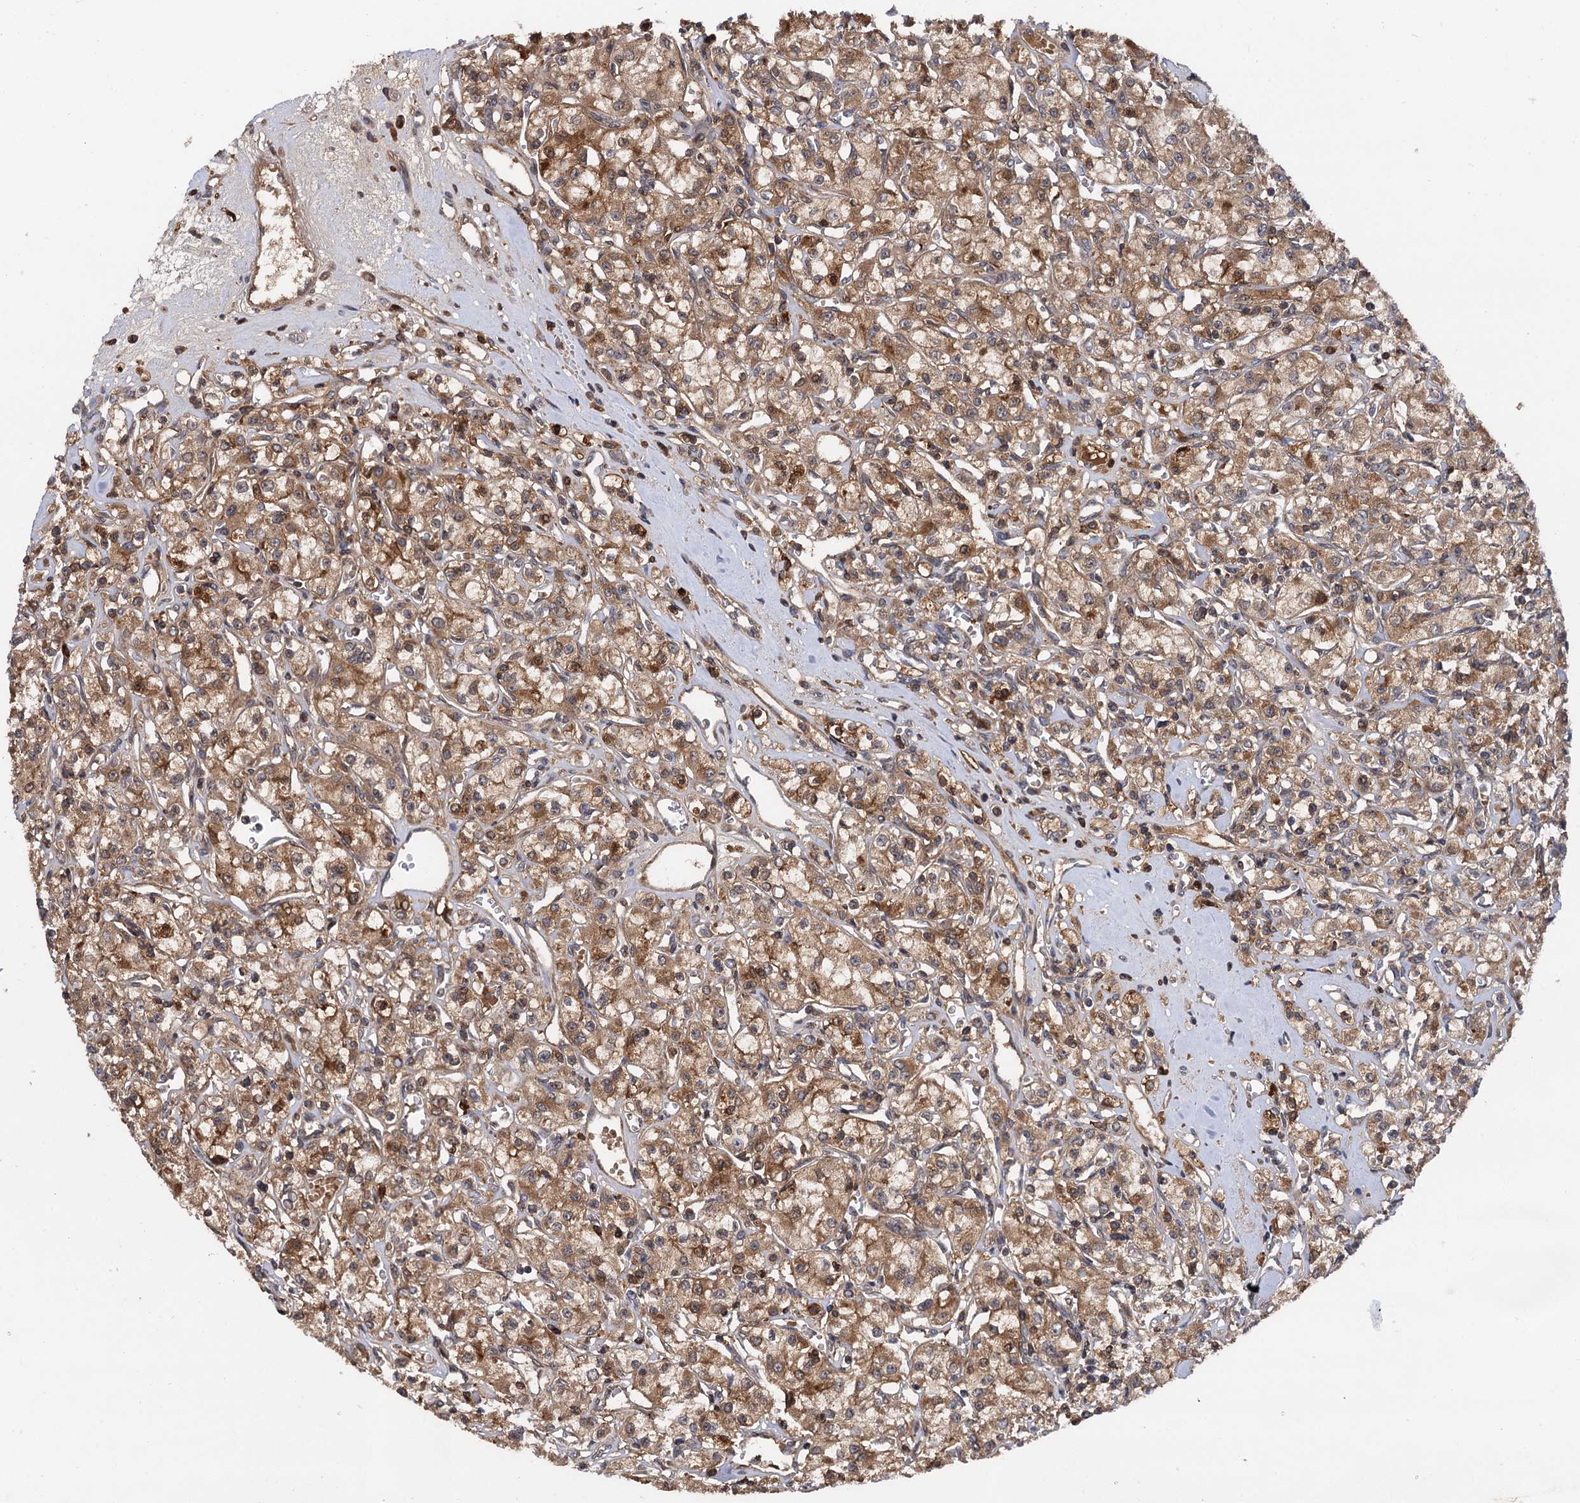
{"staining": {"intensity": "moderate", "quantity": ">75%", "location": "cytoplasmic/membranous"}, "tissue": "renal cancer", "cell_type": "Tumor cells", "image_type": "cancer", "snomed": [{"axis": "morphology", "description": "Adenocarcinoma, NOS"}, {"axis": "topography", "description": "Kidney"}], "caption": "High-power microscopy captured an IHC histopathology image of renal cancer (adenocarcinoma), revealing moderate cytoplasmic/membranous positivity in approximately >75% of tumor cells.", "gene": "SELENOP", "patient": {"sex": "female", "age": 59}}